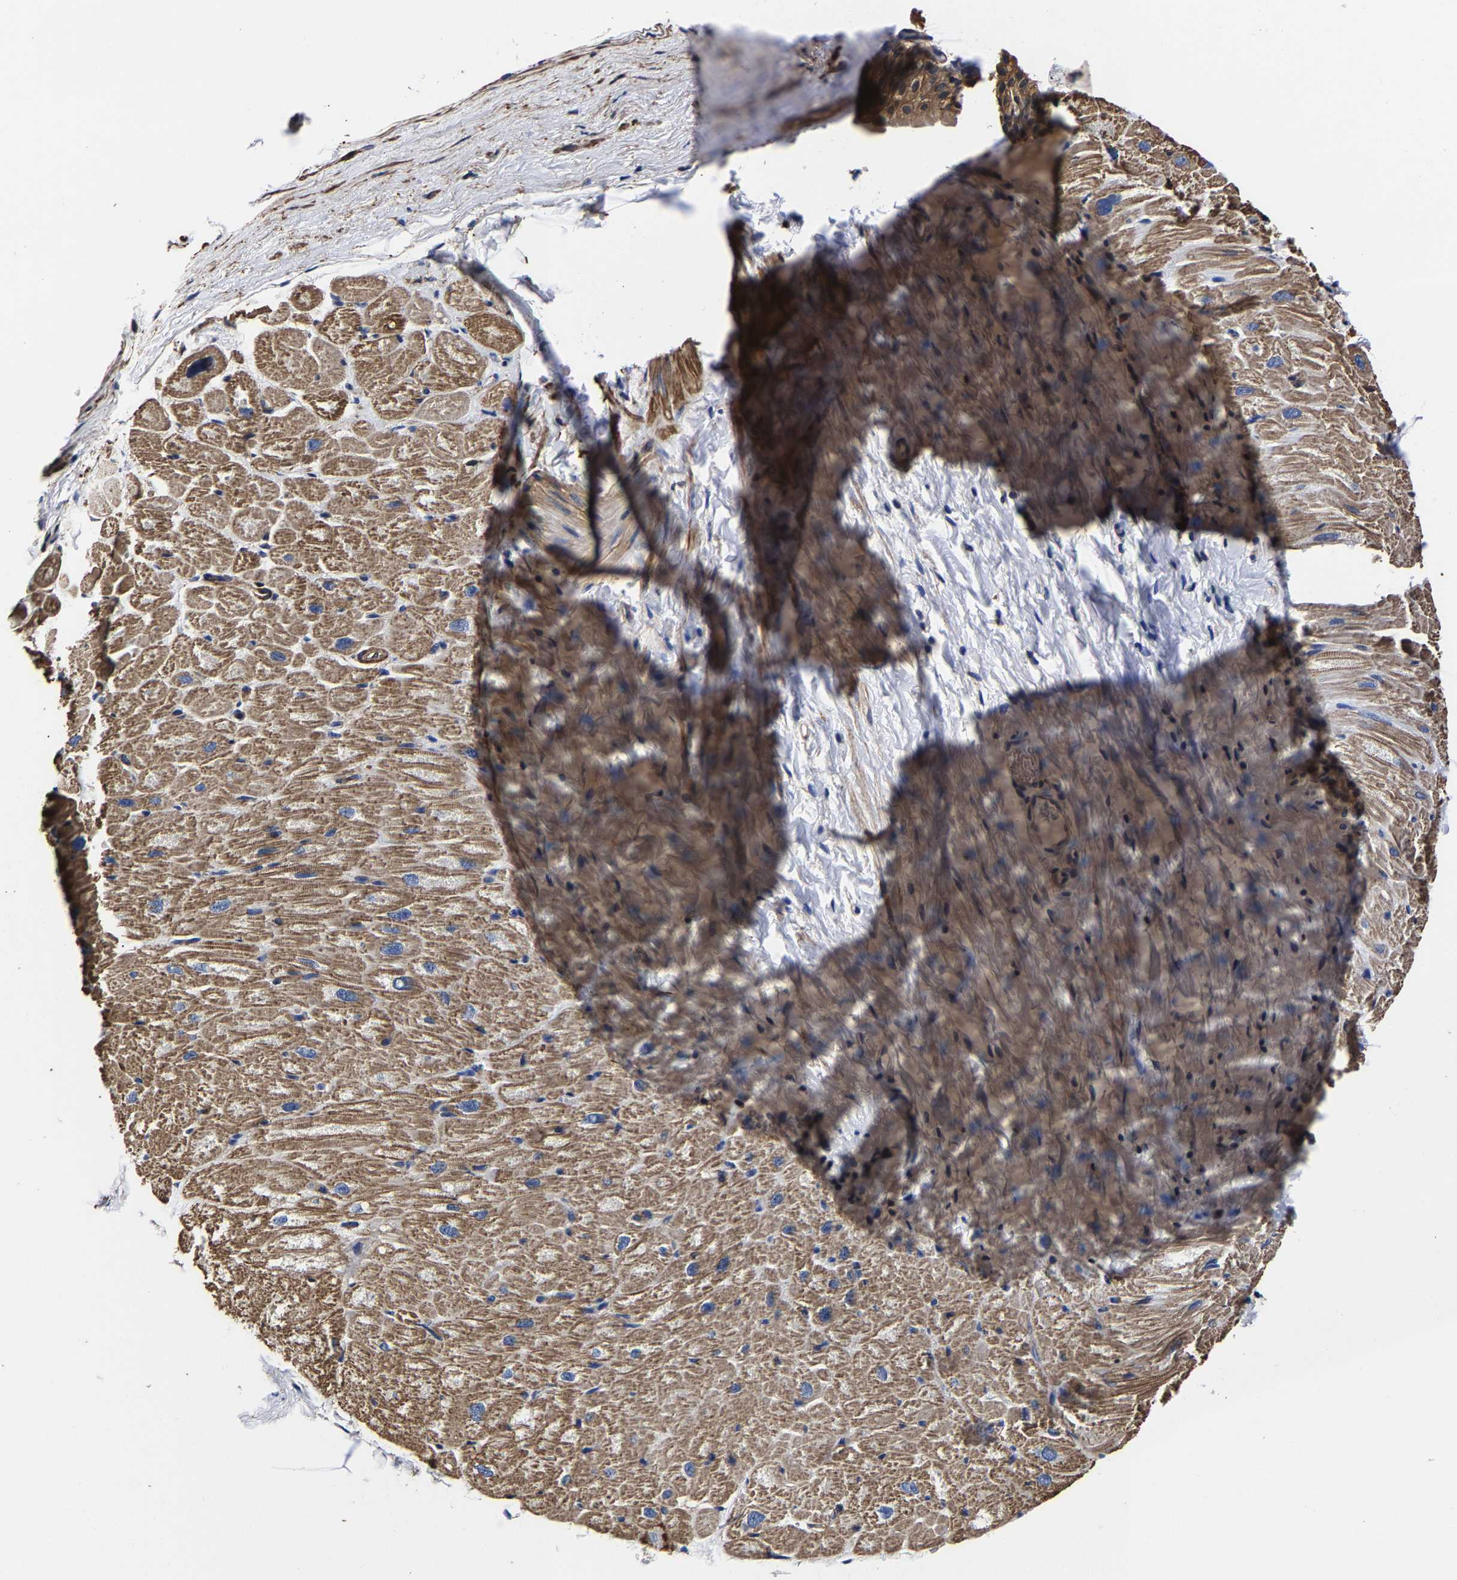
{"staining": {"intensity": "moderate", "quantity": ">75%", "location": "cytoplasmic/membranous"}, "tissue": "heart muscle", "cell_type": "Cardiomyocytes", "image_type": "normal", "snomed": [{"axis": "morphology", "description": "Normal tissue, NOS"}, {"axis": "topography", "description": "Heart"}], "caption": "A medium amount of moderate cytoplasmic/membranous staining is seen in about >75% of cardiomyocytes in unremarkable heart muscle.", "gene": "SSH3", "patient": {"sex": "male", "age": 49}}